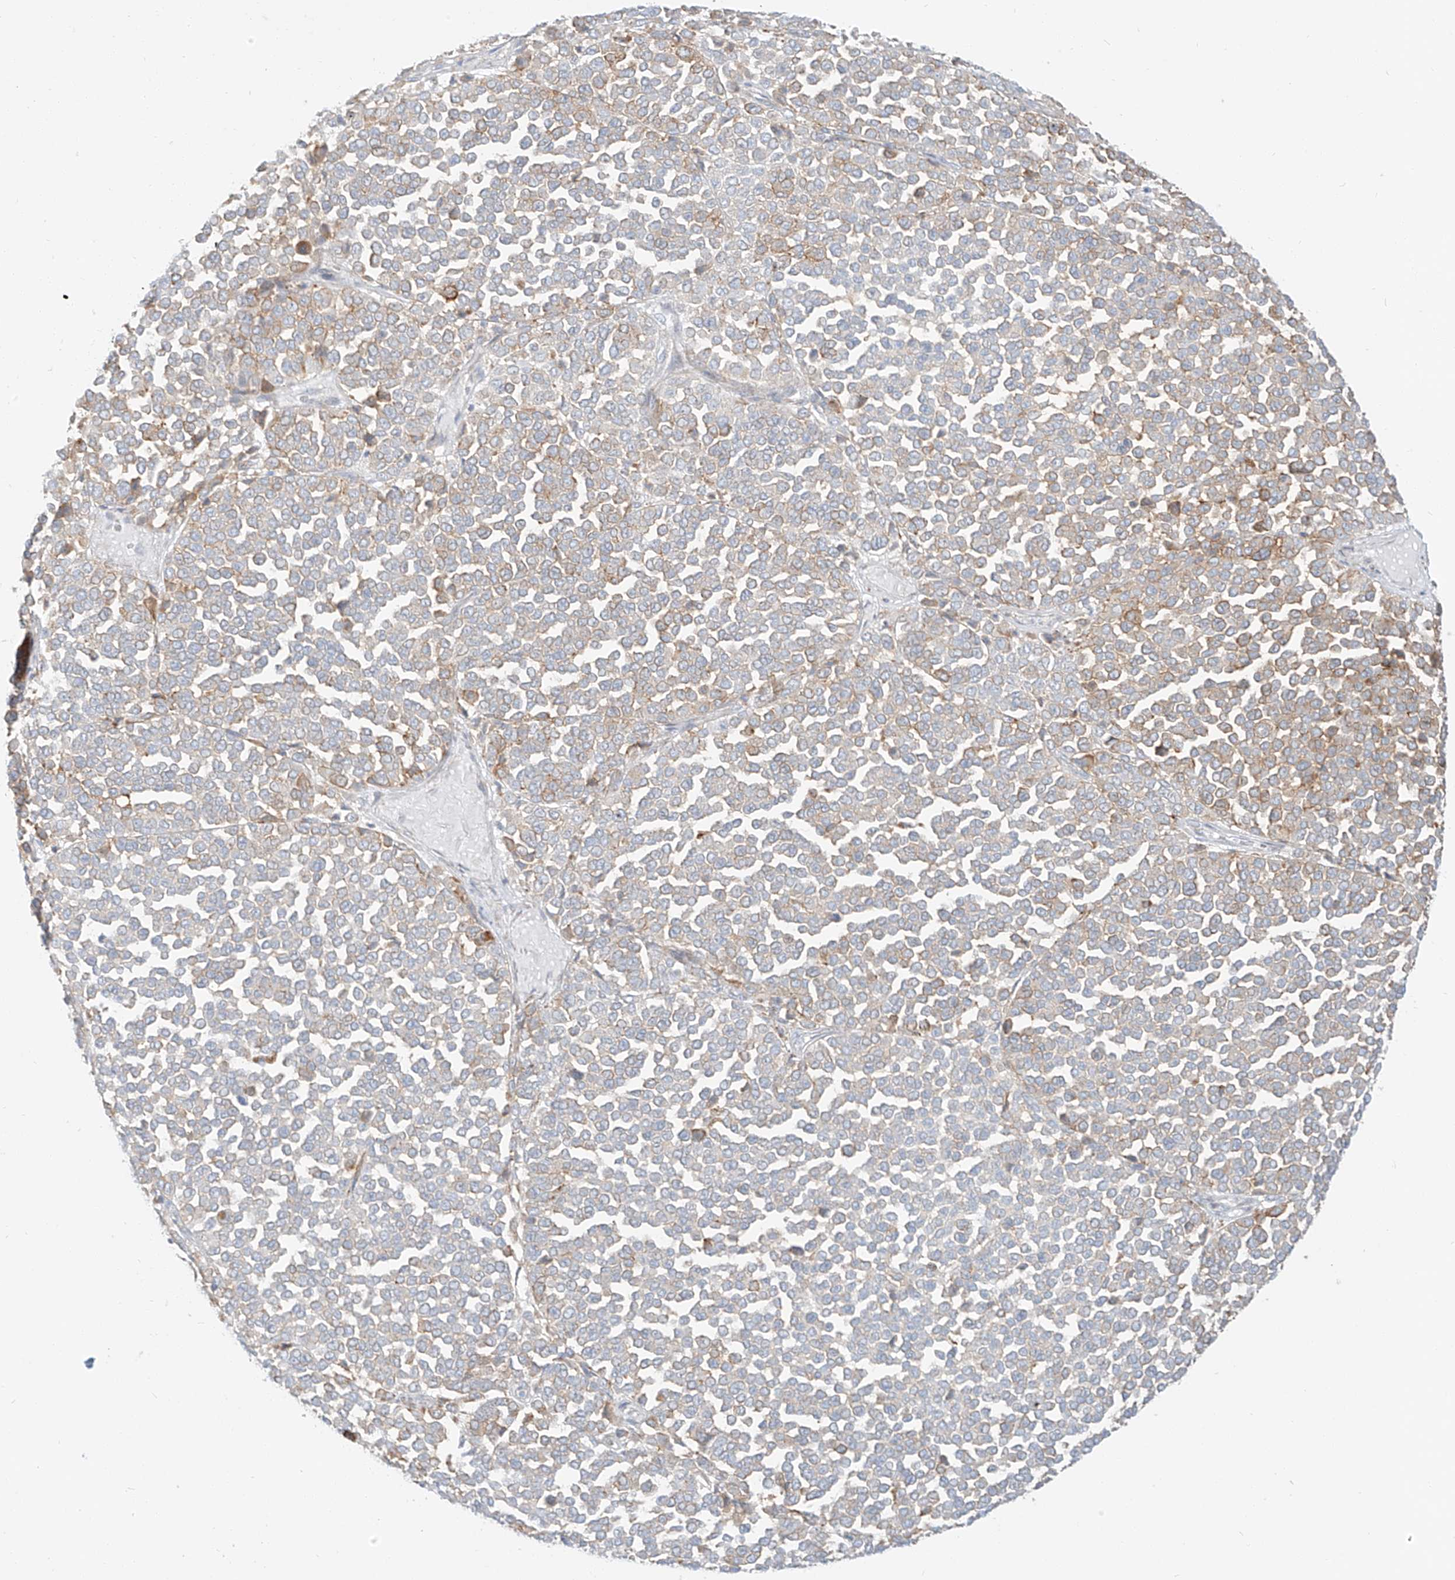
{"staining": {"intensity": "moderate", "quantity": "<25%", "location": "cytoplasmic/membranous"}, "tissue": "melanoma", "cell_type": "Tumor cells", "image_type": "cancer", "snomed": [{"axis": "morphology", "description": "Malignant melanoma, Metastatic site"}, {"axis": "topography", "description": "Pancreas"}], "caption": "Immunohistochemistry (IHC) micrograph of human malignant melanoma (metastatic site) stained for a protein (brown), which reveals low levels of moderate cytoplasmic/membranous positivity in approximately <25% of tumor cells.", "gene": "SLC35F6", "patient": {"sex": "female", "age": 30}}